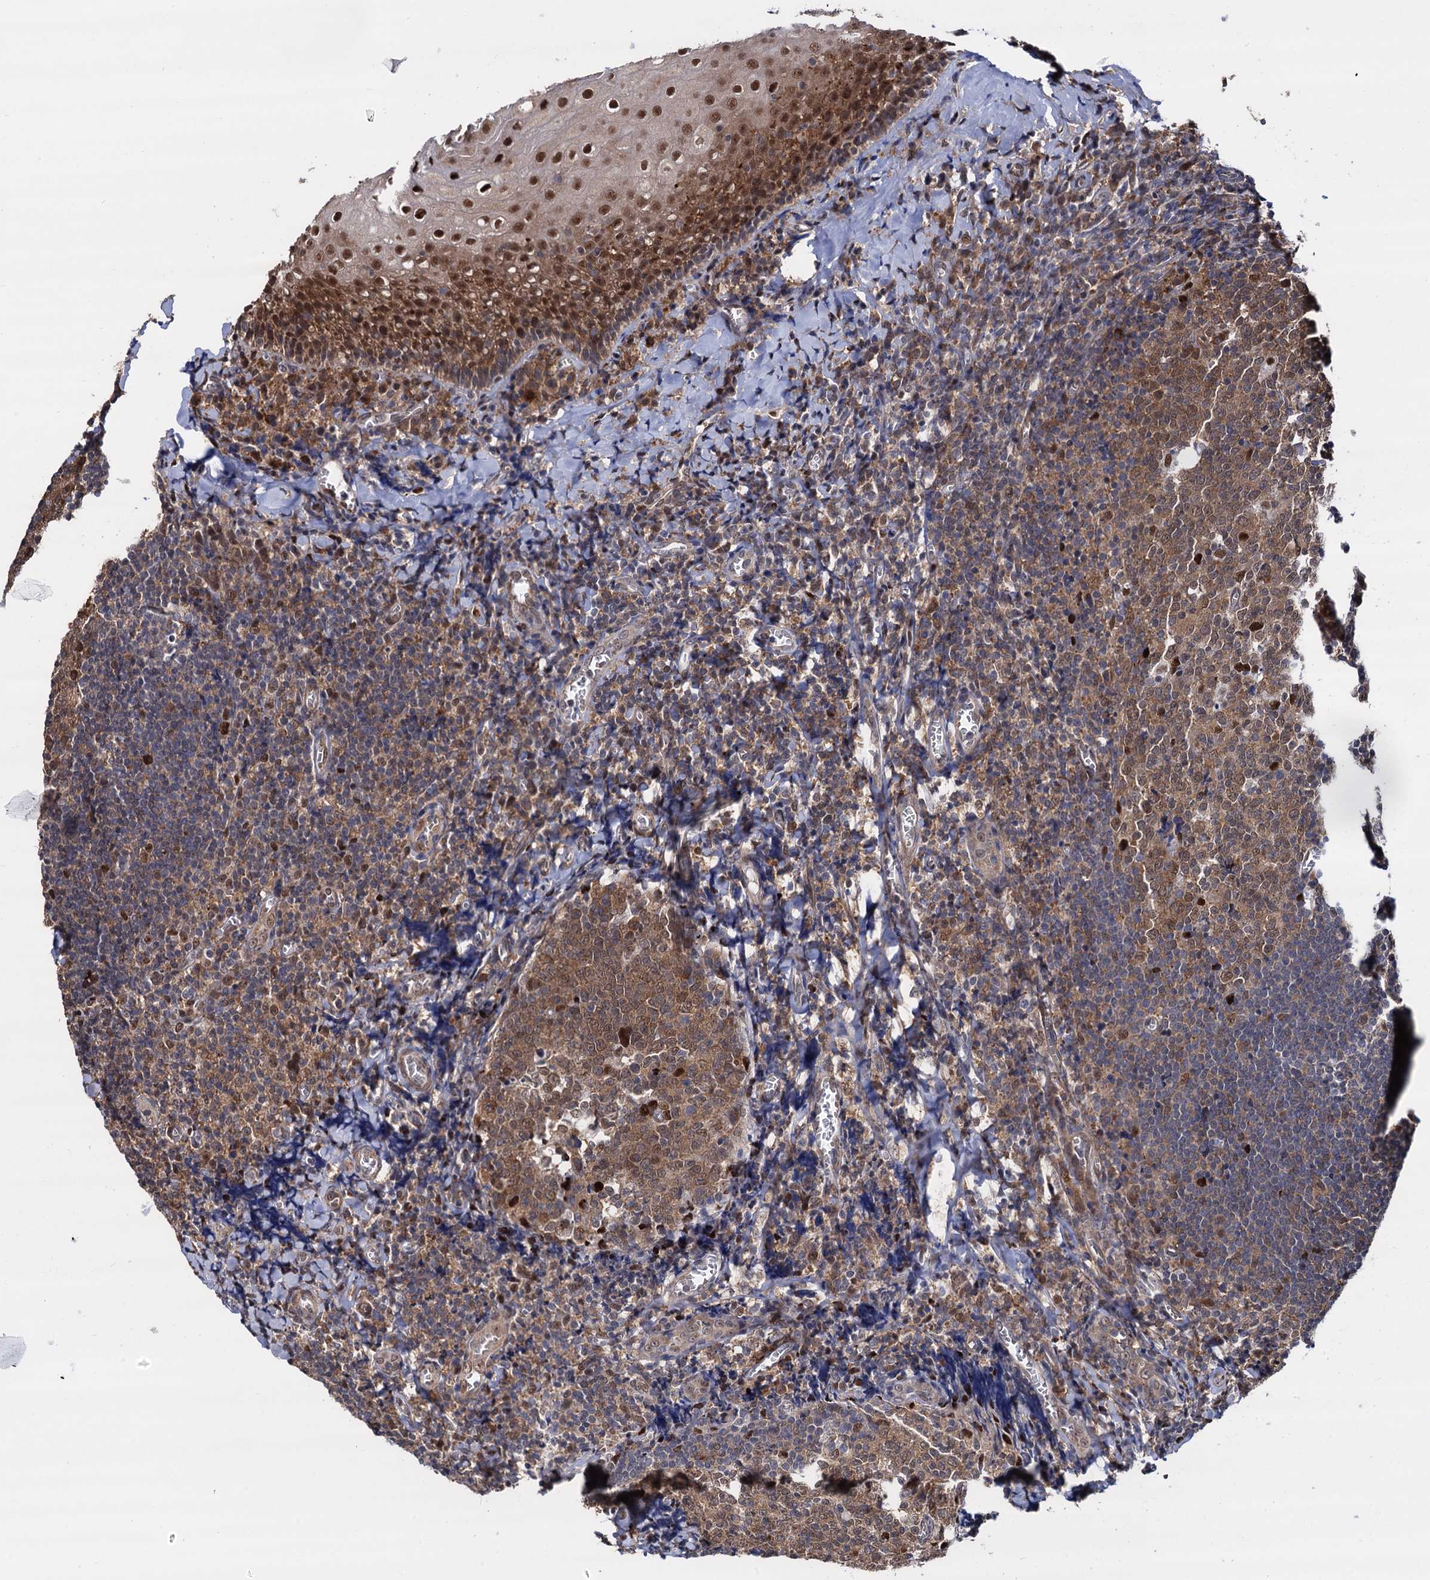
{"staining": {"intensity": "moderate", "quantity": "25%-75%", "location": "cytoplasmic/membranous,nuclear"}, "tissue": "tonsil", "cell_type": "Germinal center cells", "image_type": "normal", "snomed": [{"axis": "morphology", "description": "Normal tissue, NOS"}, {"axis": "topography", "description": "Tonsil"}], "caption": "A brown stain labels moderate cytoplasmic/membranous,nuclear staining of a protein in germinal center cells of unremarkable human tonsil. The staining was performed using DAB (3,3'-diaminobenzidine) to visualize the protein expression in brown, while the nuclei were stained in blue with hematoxylin (Magnification: 20x).", "gene": "PSMD4", "patient": {"sex": "male", "age": 27}}